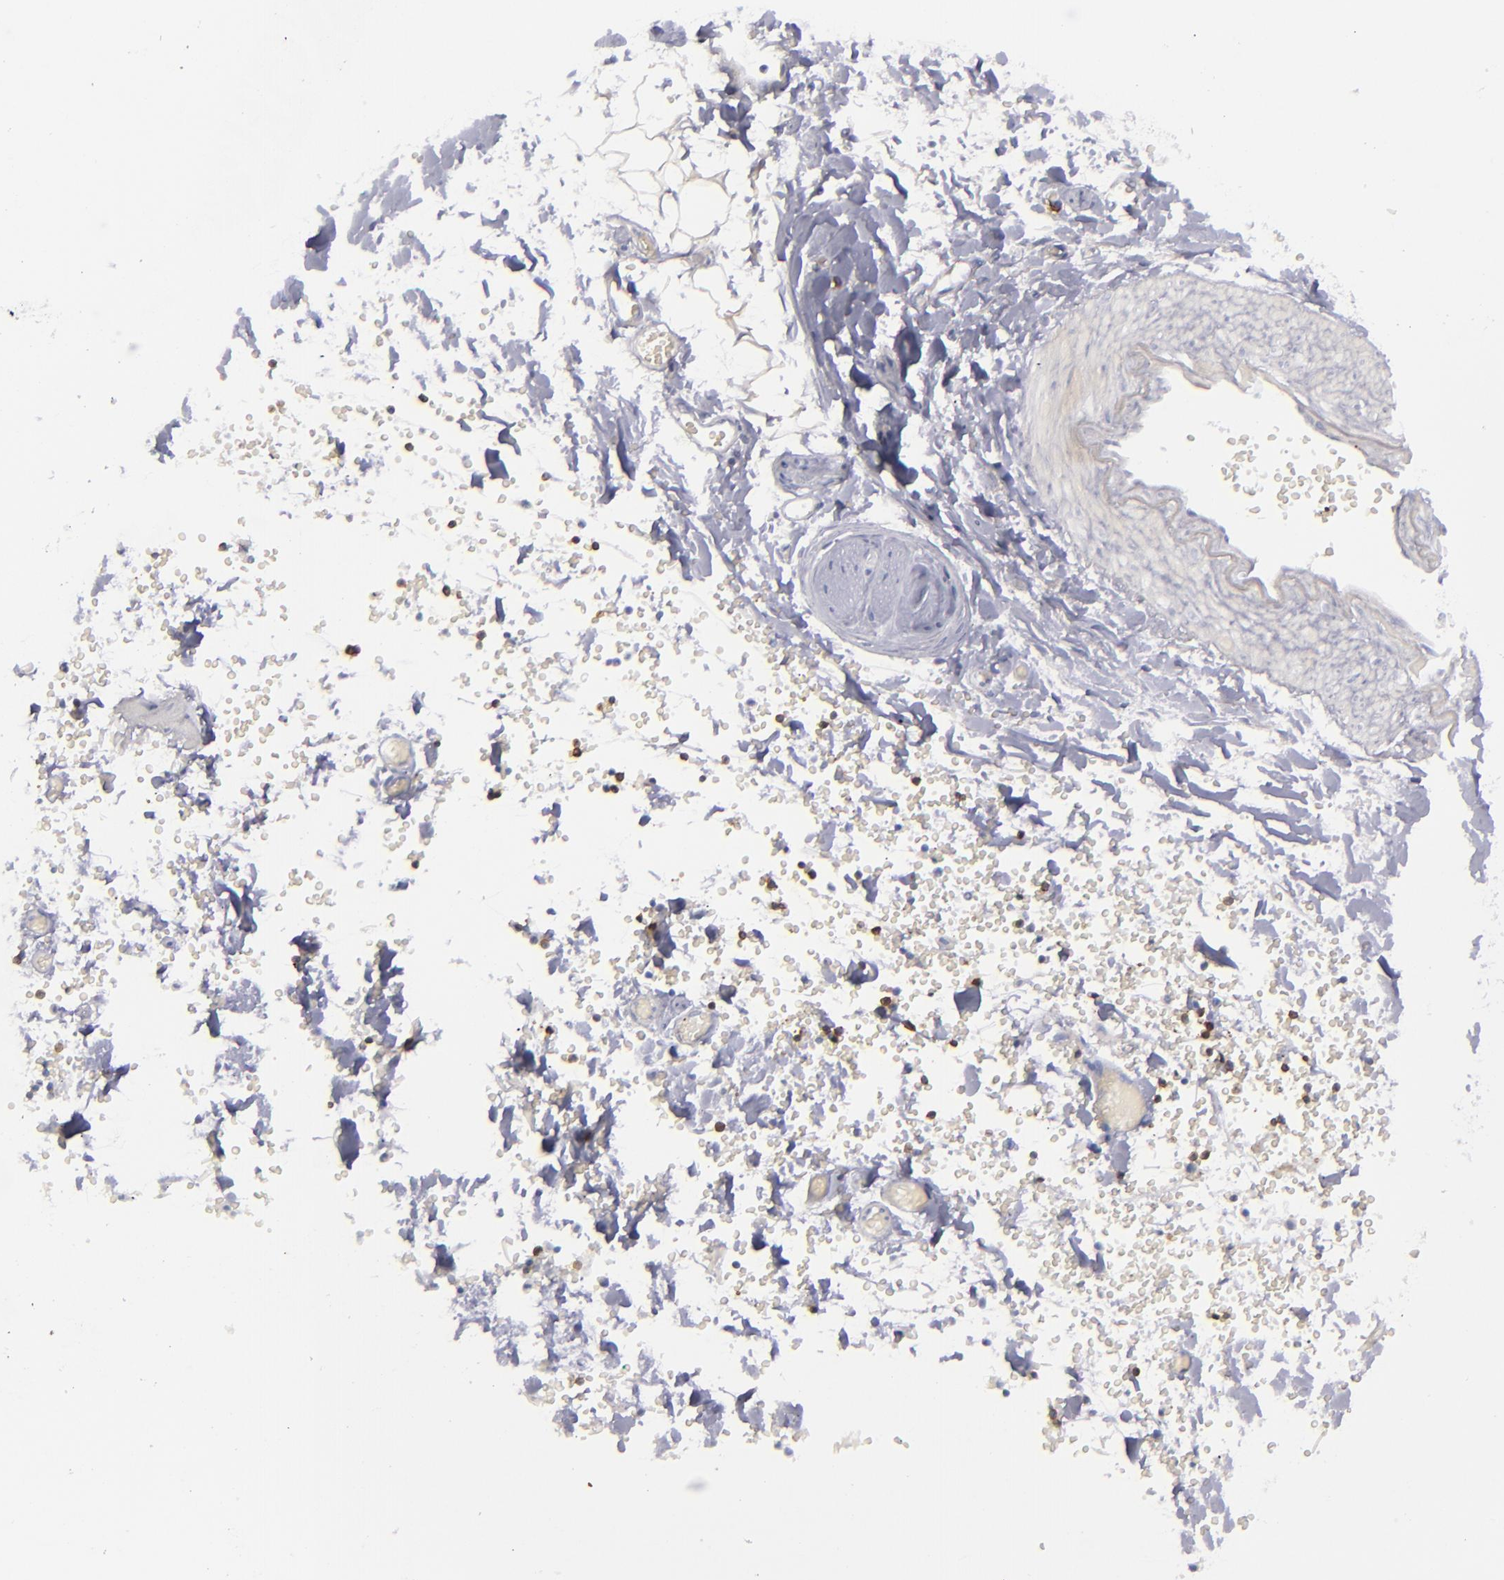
{"staining": {"intensity": "negative", "quantity": "none", "location": "none"}, "tissue": "adipose tissue", "cell_type": "Adipocytes", "image_type": "normal", "snomed": [{"axis": "morphology", "description": "Normal tissue, NOS"}, {"axis": "topography", "description": "Bronchus"}, {"axis": "topography", "description": "Lung"}], "caption": "This is a histopathology image of immunohistochemistry staining of normal adipose tissue, which shows no expression in adipocytes. Nuclei are stained in blue.", "gene": "CD27", "patient": {"sex": "female", "age": 56}}